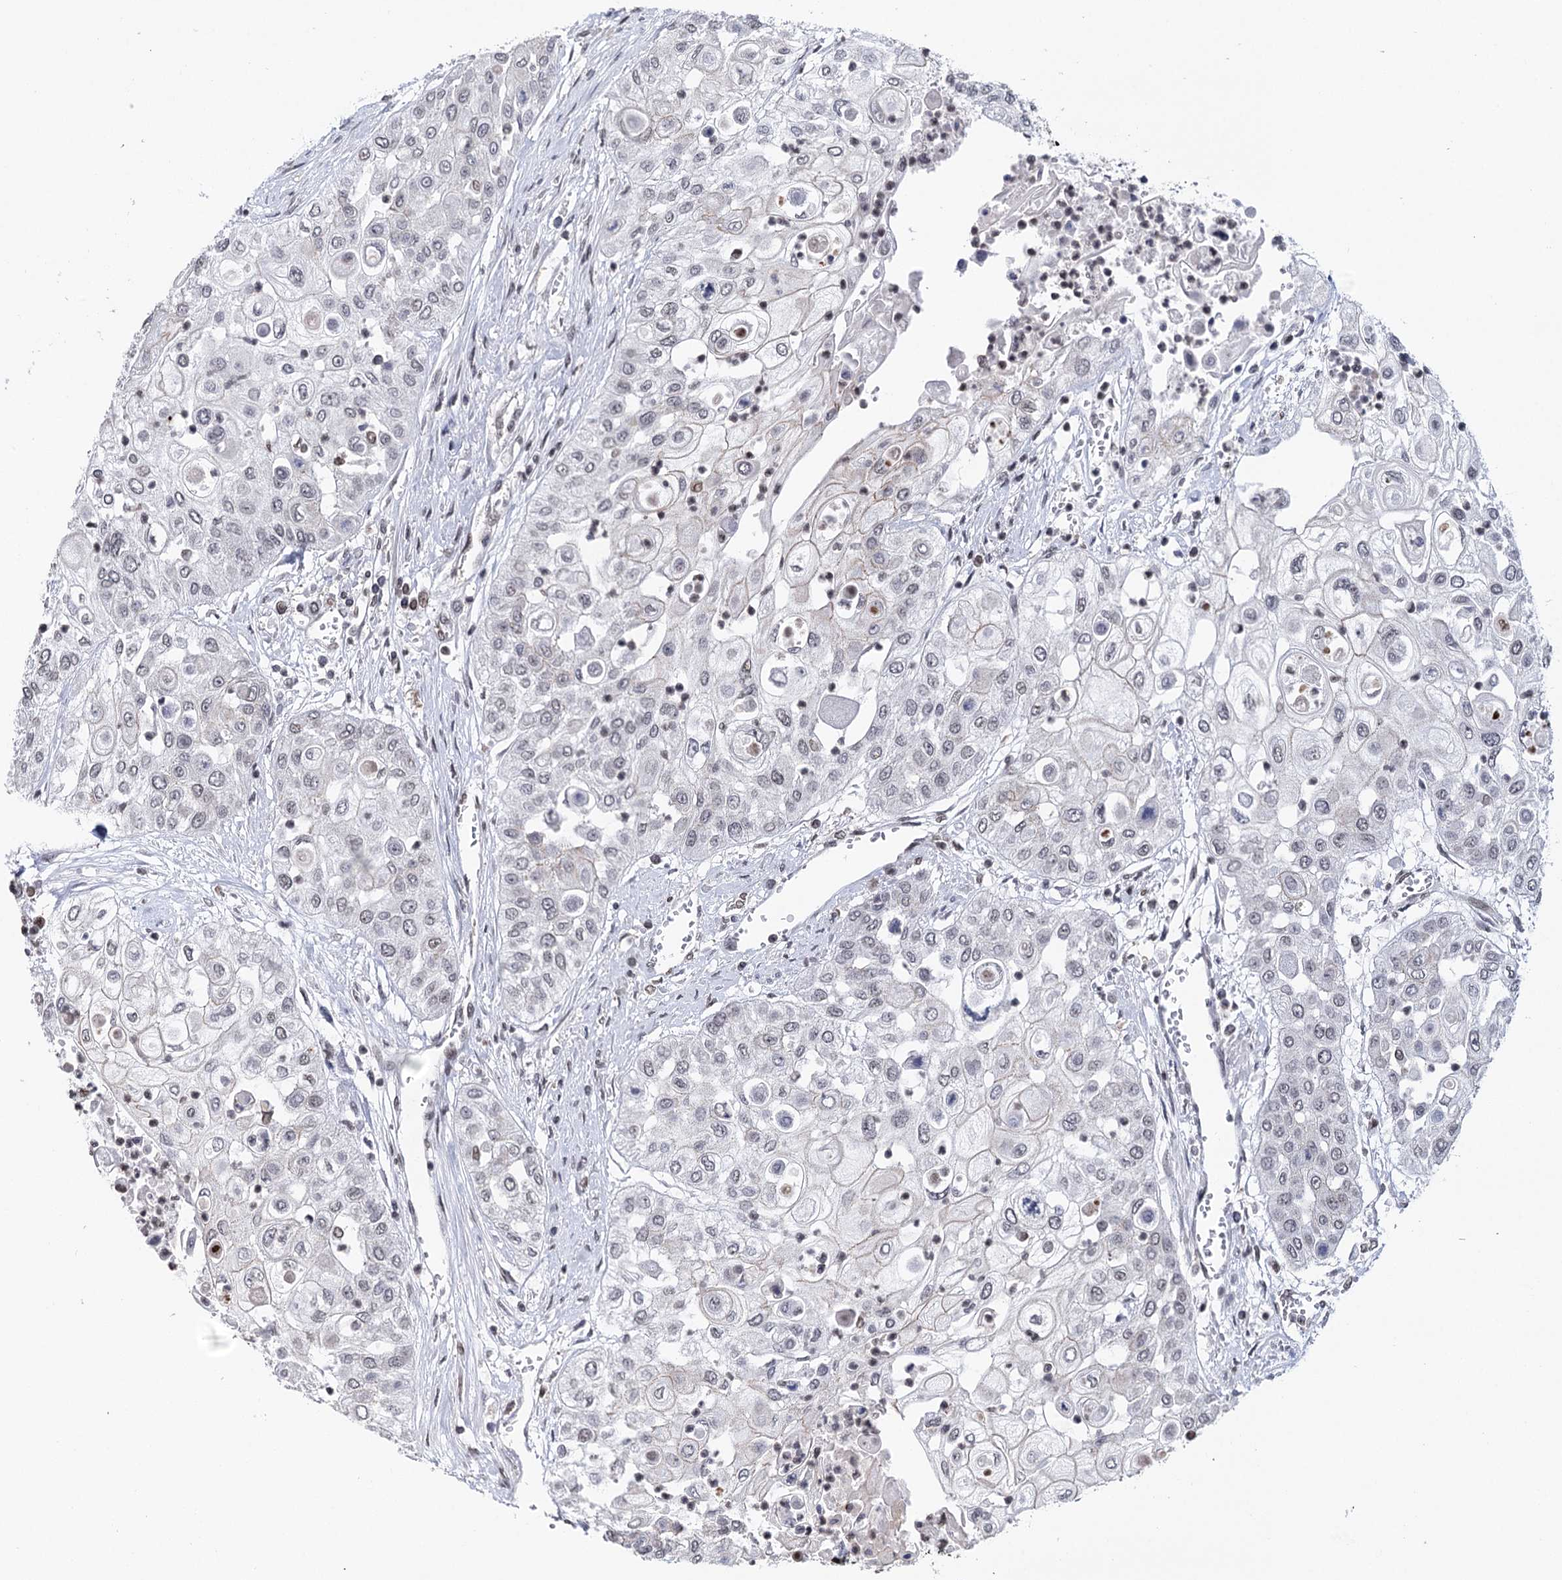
{"staining": {"intensity": "negative", "quantity": "none", "location": "none"}, "tissue": "urothelial cancer", "cell_type": "Tumor cells", "image_type": "cancer", "snomed": [{"axis": "morphology", "description": "Urothelial carcinoma, High grade"}, {"axis": "topography", "description": "Urinary bladder"}], "caption": "Protein analysis of urothelial carcinoma (high-grade) exhibits no significant positivity in tumor cells.", "gene": "CCDC77", "patient": {"sex": "female", "age": 79}}